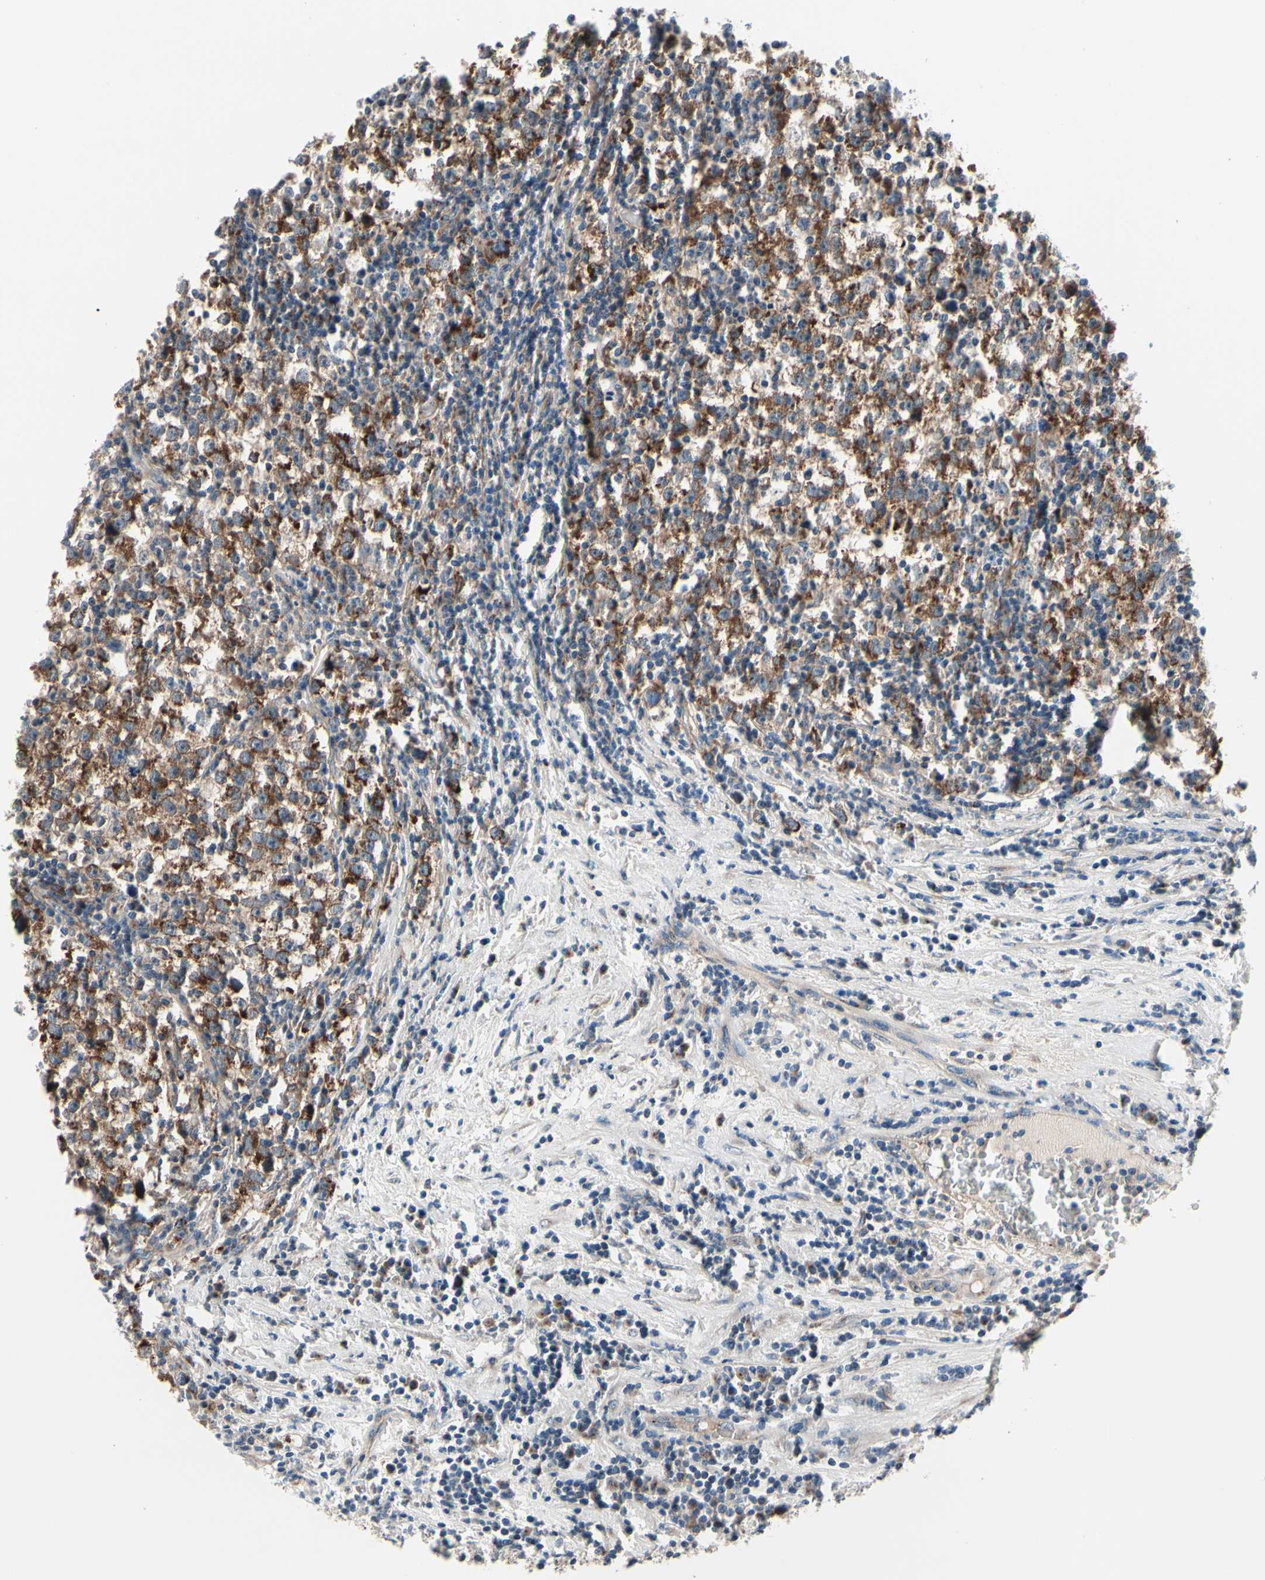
{"staining": {"intensity": "strong", "quantity": ">75%", "location": "cytoplasmic/membranous"}, "tissue": "testis cancer", "cell_type": "Tumor cells", "image_type": "cancer", "snomed": [{"axis": "morphology", "description": "Seminoma, NOS"}, {"axis": "topography", "description": "Testis"}], "caption": "Seminoma (testis) stained with a protein marker shows strong staining in tumor cells.", "gene": "PRKAR2B", "patient": {"sex": "male", "age": 43}}